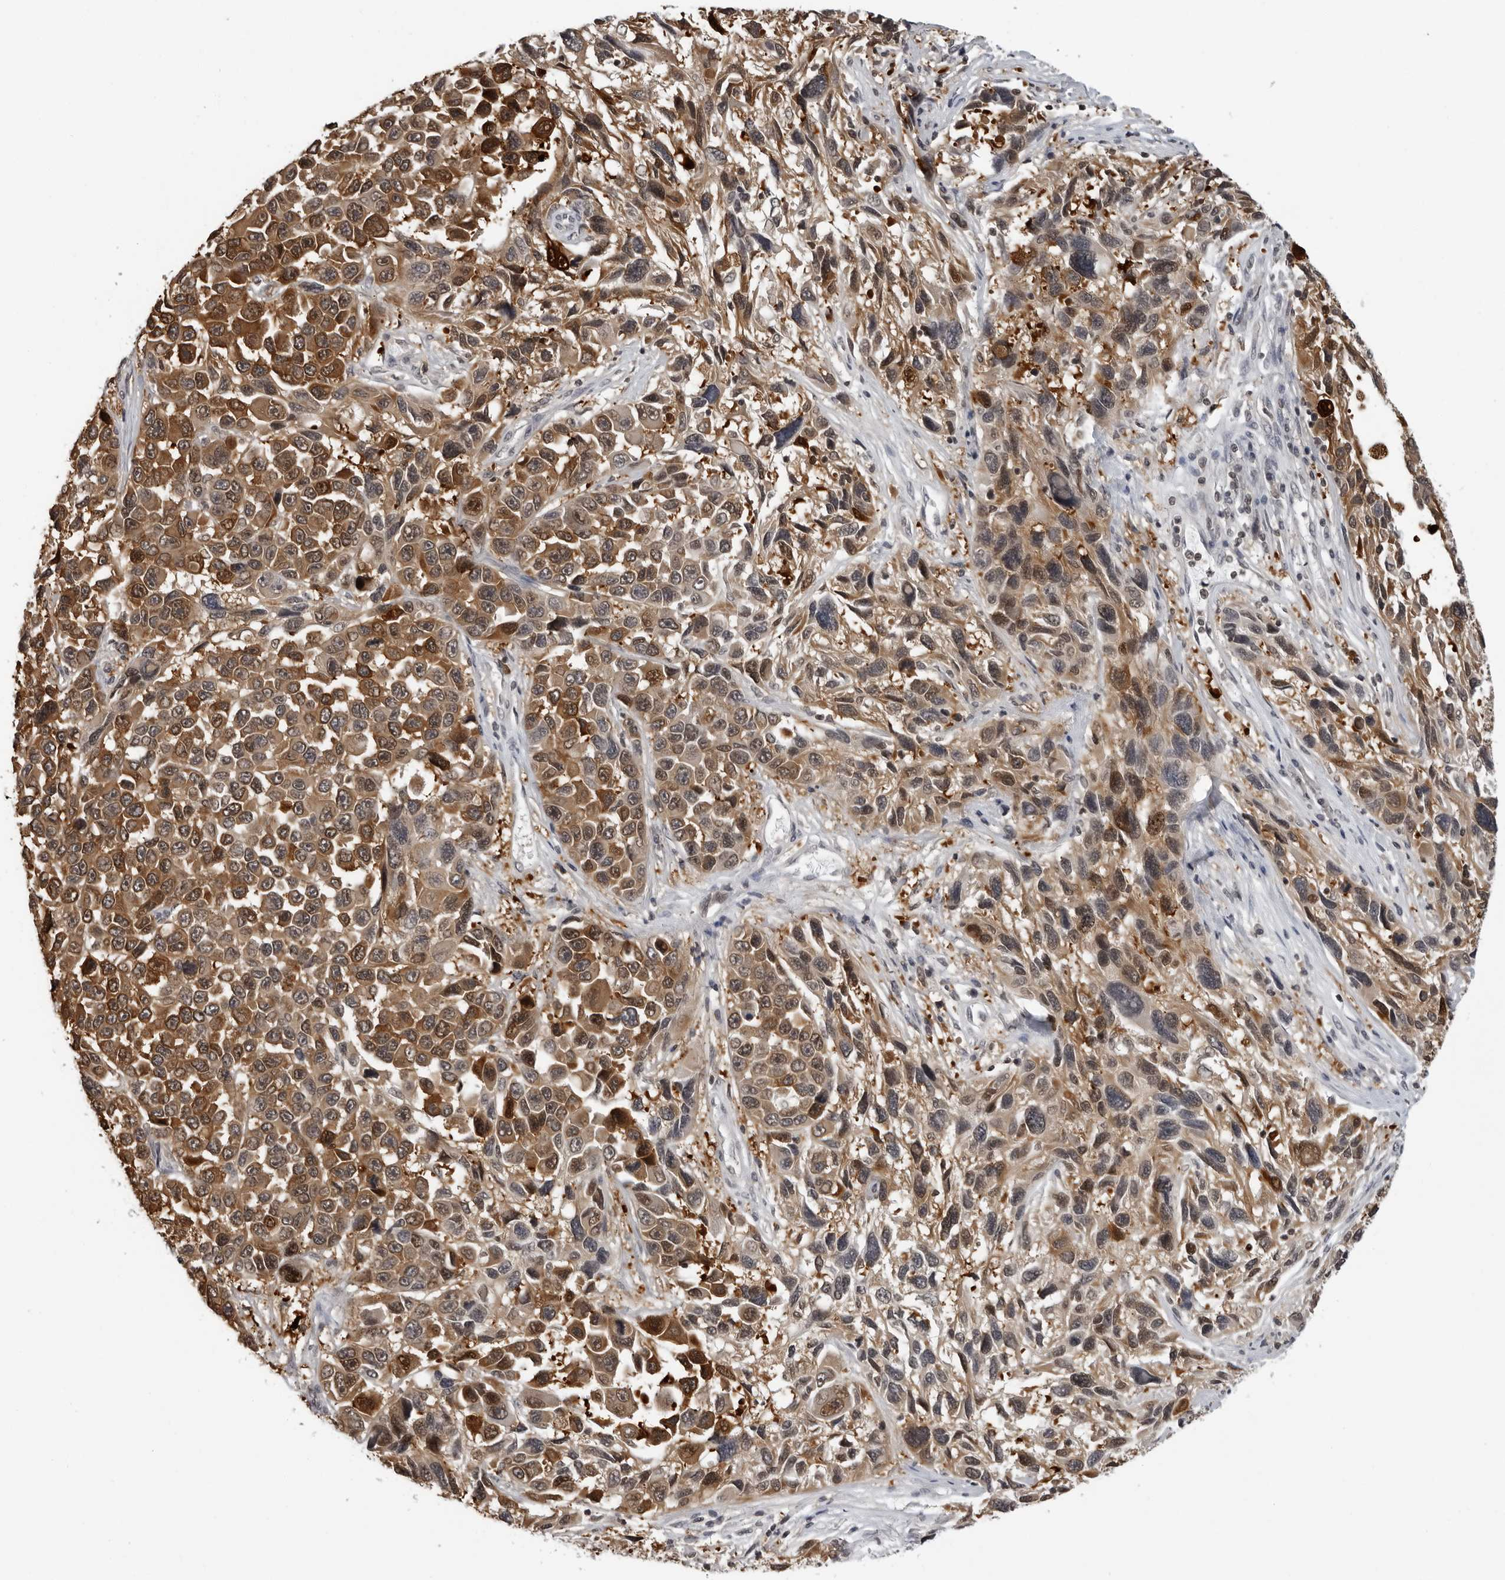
{"staining": {"intensity": "moderate", "quantity": ">75%", "location": "cytoplasmic/membranous"}, "tissue": "melanoma", "cell_type": "Tumor cells", "image_type": "cancer", "snomed": [{"axis": "morphology", "description": "Malignant melanoma, NOS"}, {"axis": "topography", "description": "Skin"}], "caption": "This image reveals immunohistochemistry (IHC) staining of melanoma, with medium moderate cytoplasmic/membranous staining in about >75% of tumor cells.", "gene": "HSPH1", "patient": {"sex": "male", "age": 53}}